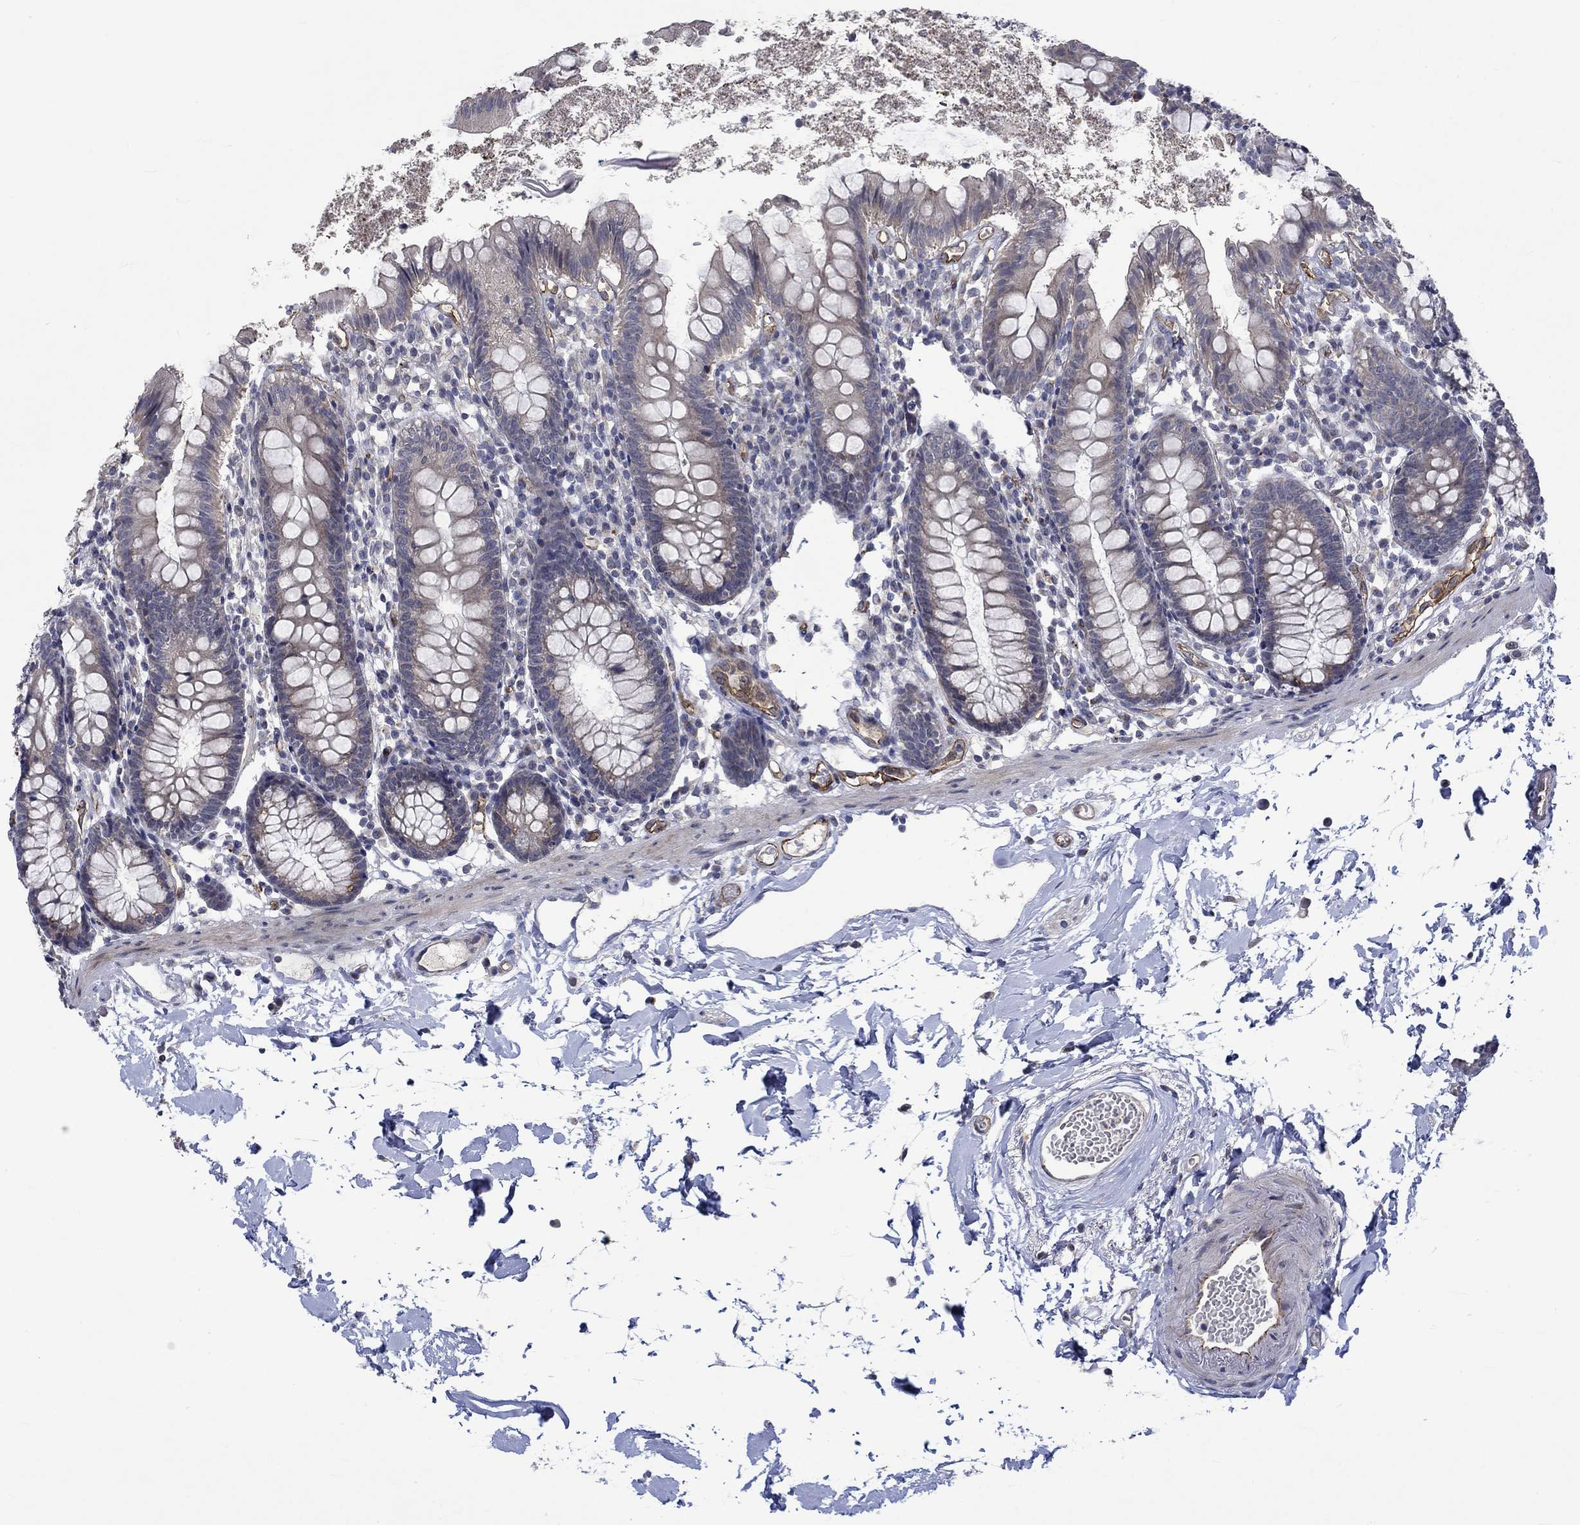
{"staining": {"intensity": "weak", "quantity": "25%-75%", "location": "cytoplasmic/membranous"}, "tissue": "small intestine", "cell_type": "Glandular cells", "image_type": "normal", "snomed": [{"axis": "morphology", "description": "Normal tissue, NOS"}, {"axis": "topography", "description": "Small intestine"}], "caption": "Small intestine stained with IHC demonstrates weak cytoplasmic/membranous staining in approximately 25%-75% of glandular cells.", "gene": "GJA5", "patient": {"sex": "female", "age": 90}}